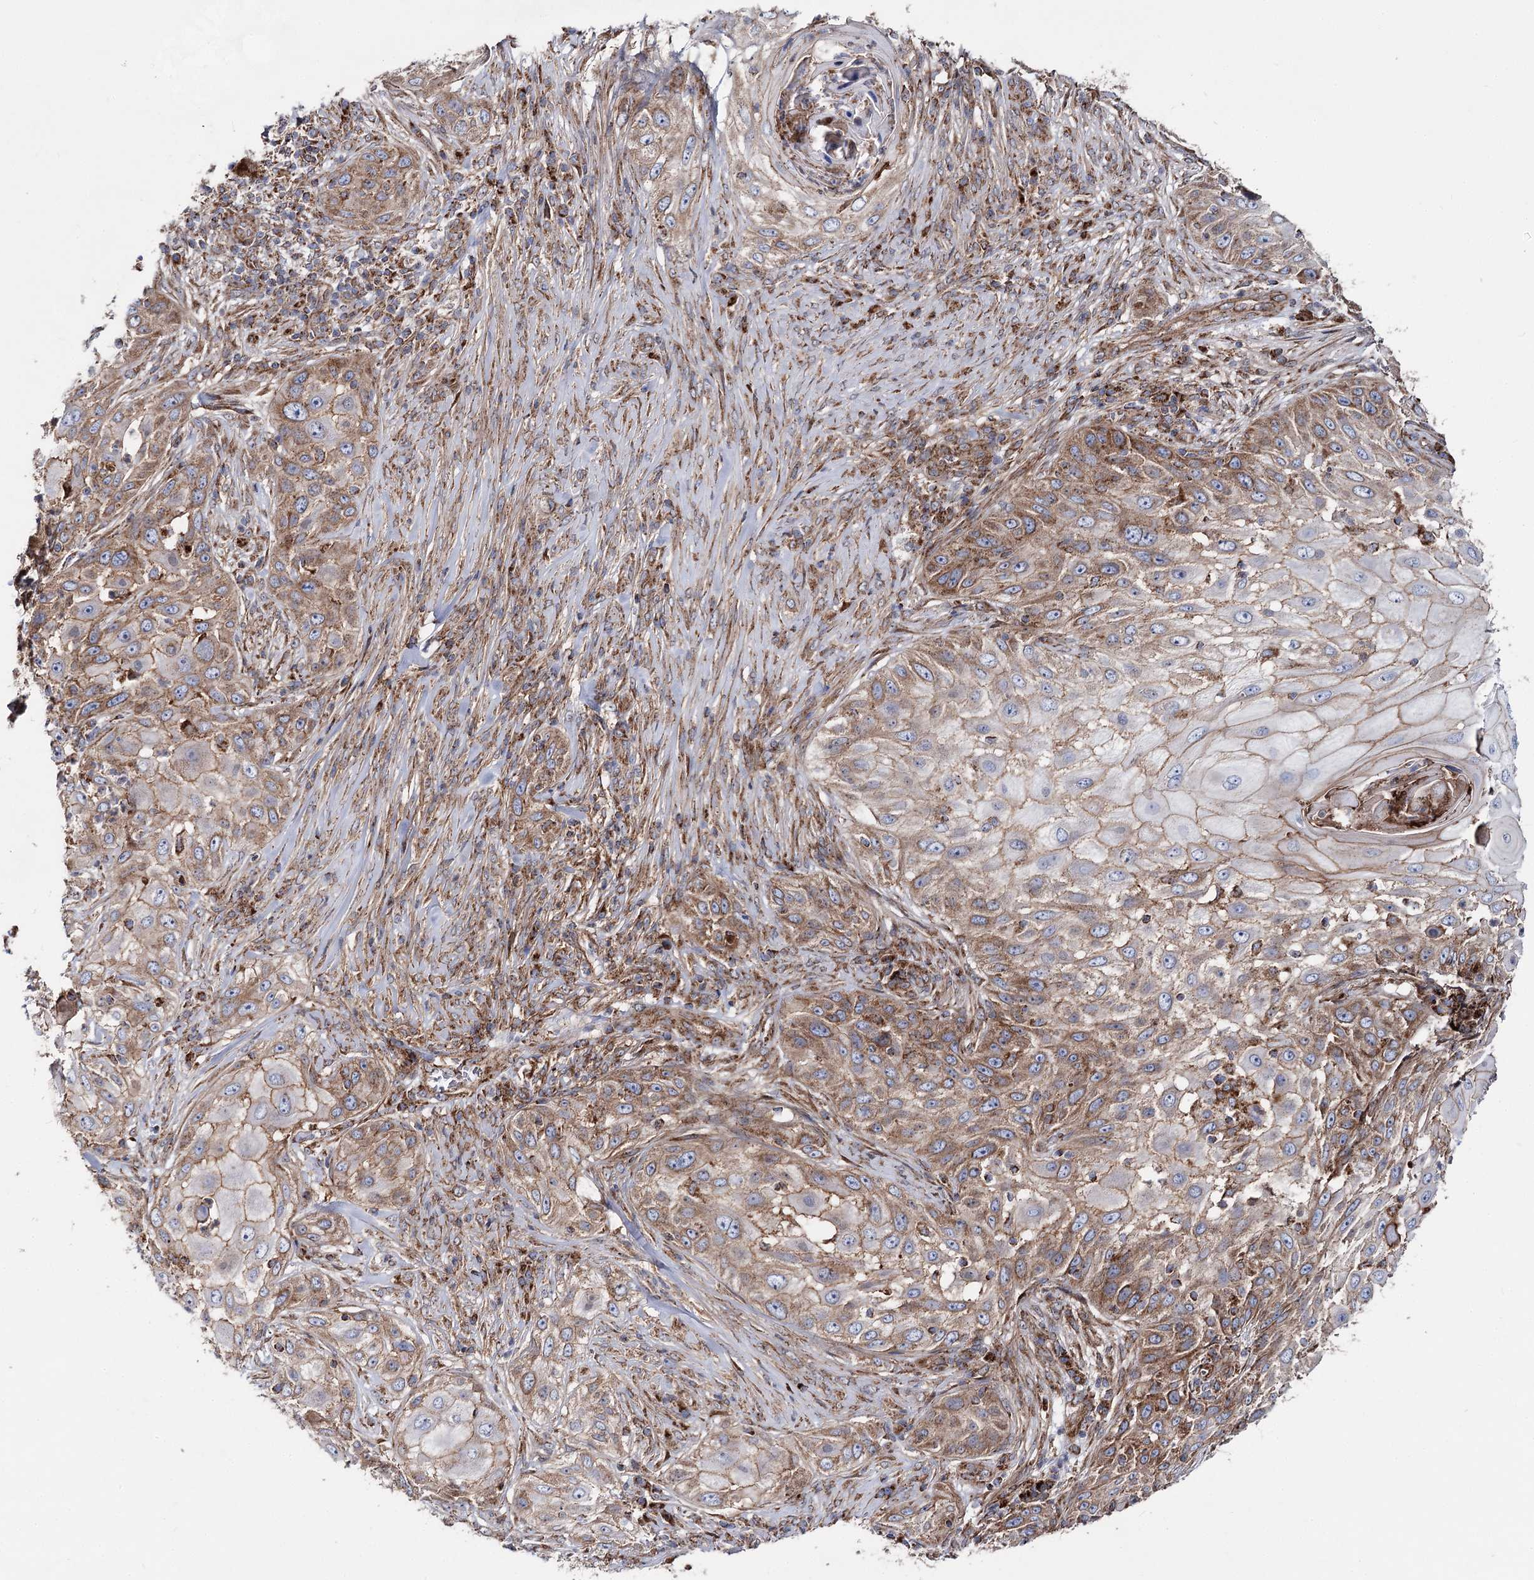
{"staining": {"intensity": "moderate", "quantity": ">75%", "location": "cytoplasmic/membranous"}, "tissue": "skin cancer", "cell_type": "Tumor cells", "image_type": "cancer", "snomed": [{"axis": "morphology", "description": "Squamous cell carcinoma, NOS"}, {"axis": "topography", "description": "Skin"}], "caption": "A brown stain shows moderate cytoplasmic/membranous positivity of a protein in skin cancer (squamous cell carcinoma) tumor cells.", "gene": "MSANTD2", "patient": {"sex": "female", "age": 44}}